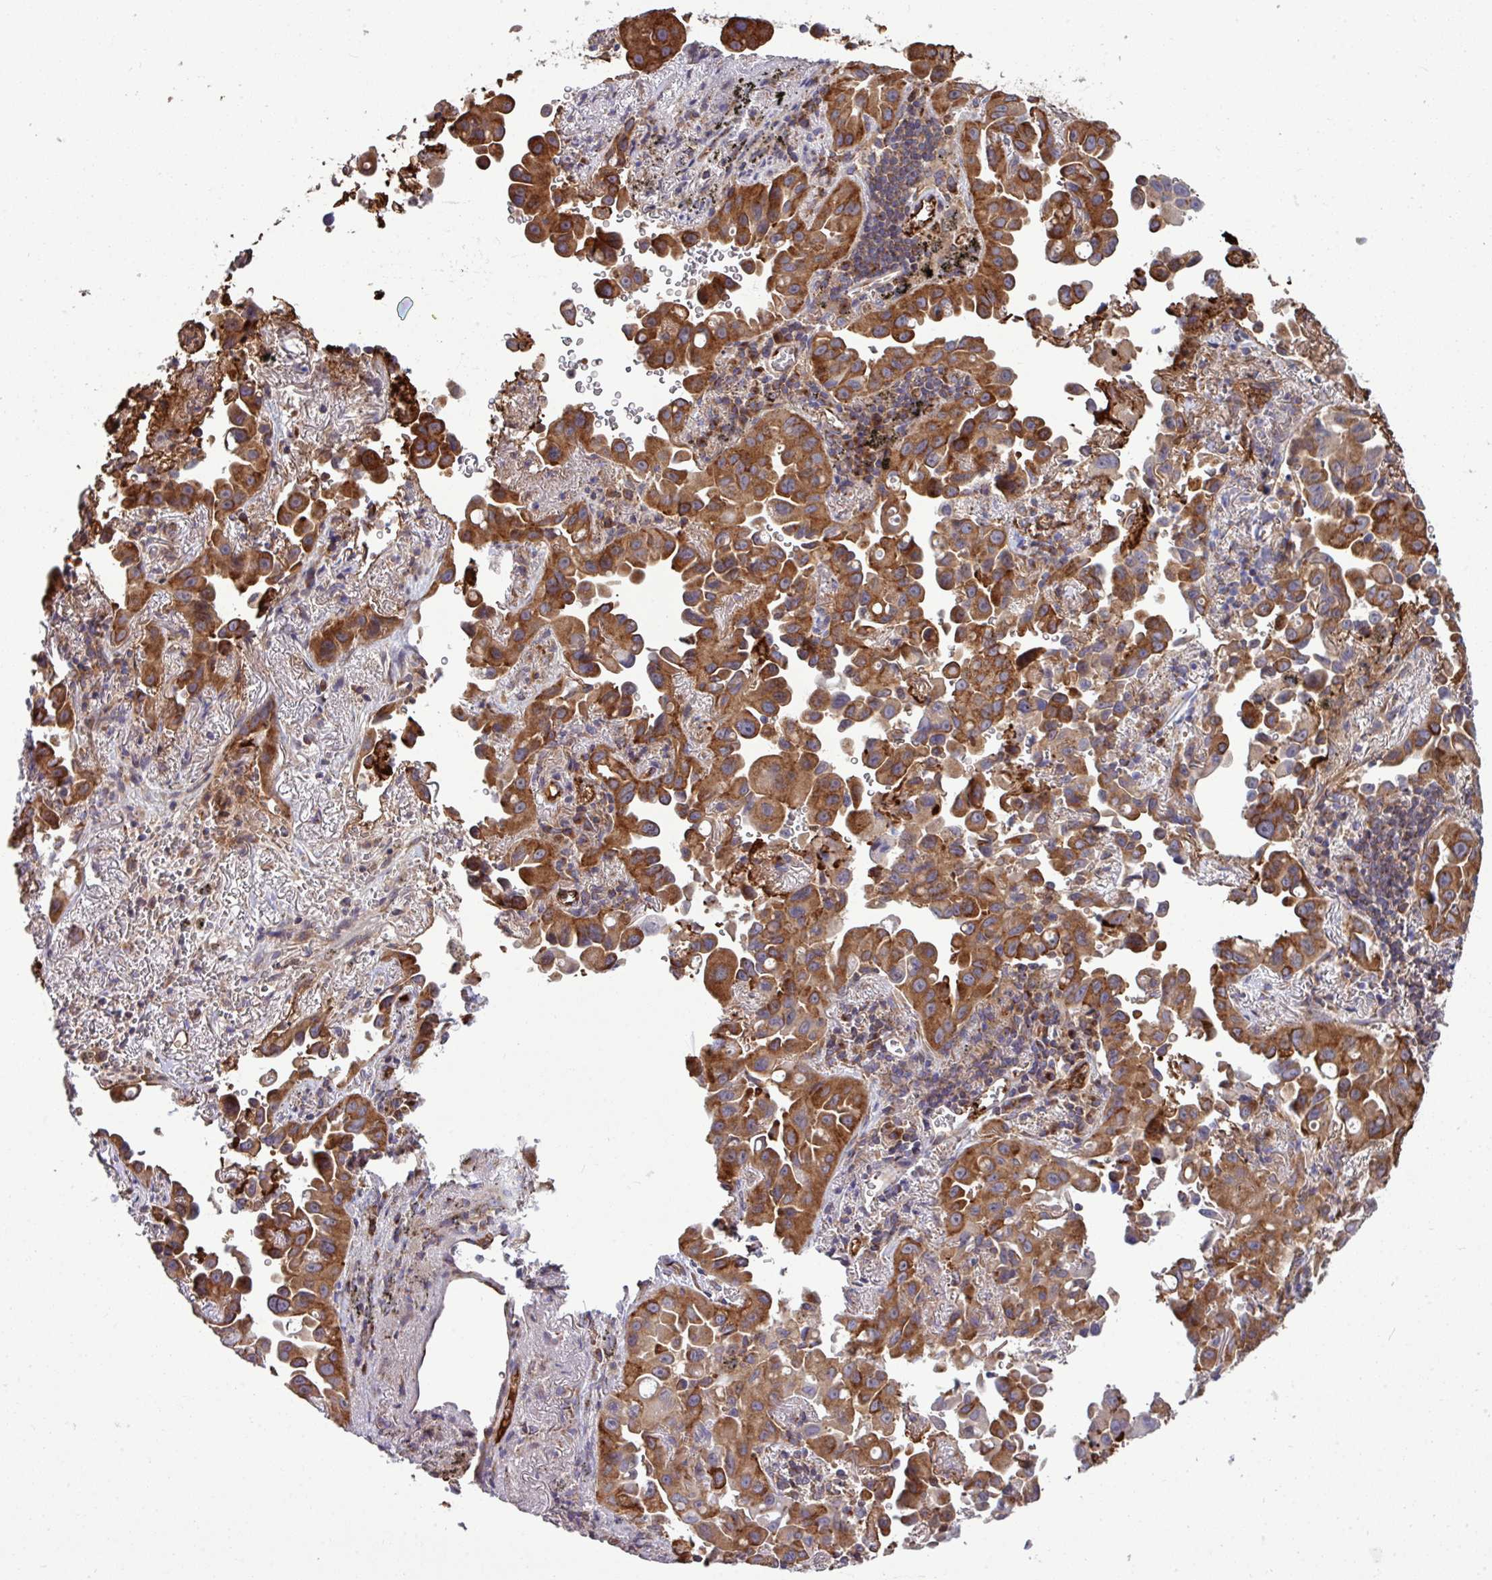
{"staining": {"intensity": "strong", "quantity": ">75%", "location": "cytoplasmic/membranous"}, "tissue": "lung cancer", "cell_type": "Tumor cells", "image_type": "cancer", "snomed": [{"axis": "morphology", "description": "Adenocarcinoma, NOS"}, {"axis": "topography", "description": "Lung"}], "caption": "Protein staining of lung cancer tissue displays strong cytoplasmic/membranous staining in approximately >75% of tumor cells.", "gene": "LSM12", "patient": {"sex": "male", "age": 68}}